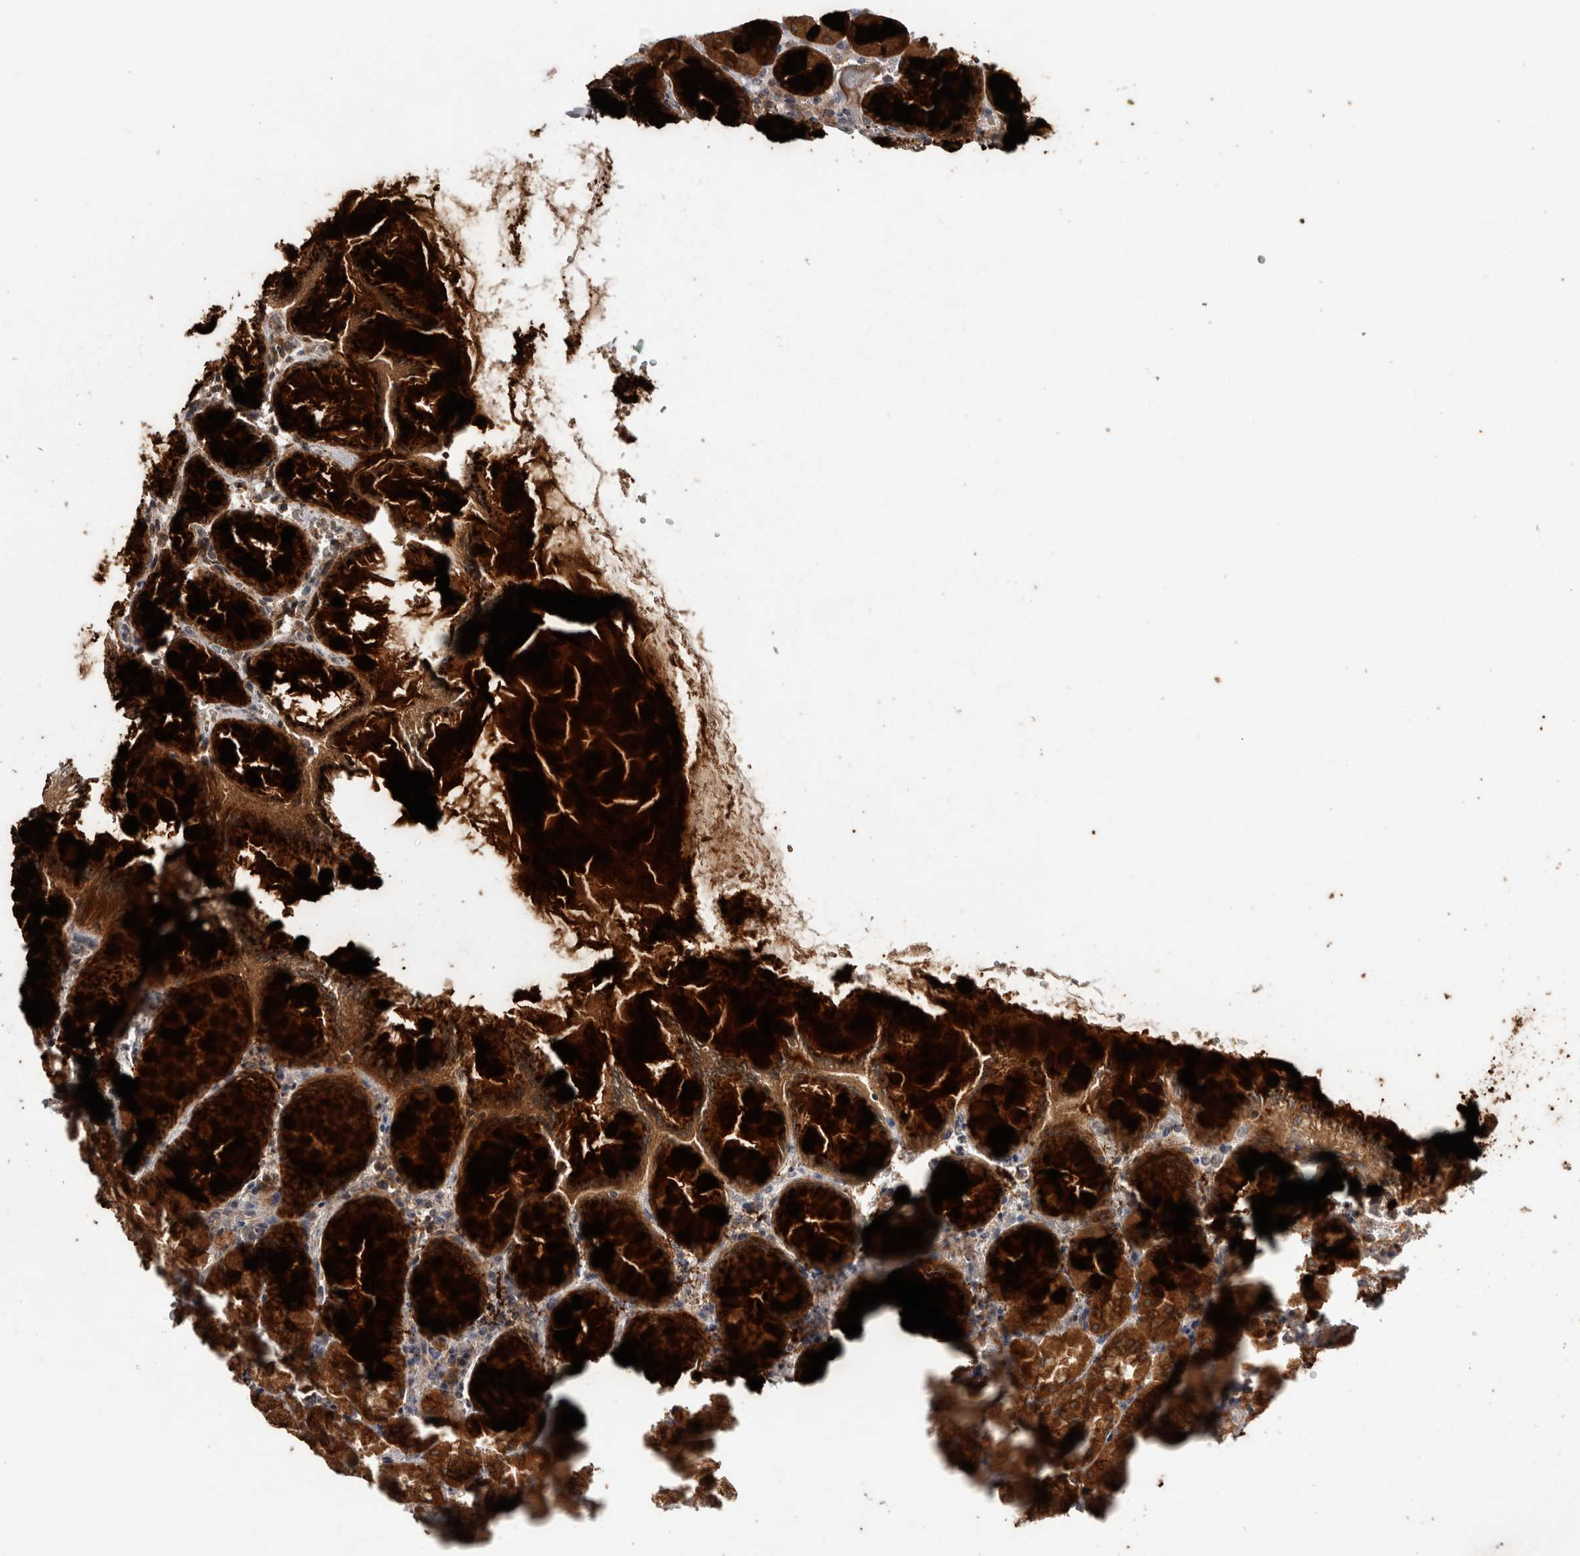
{"staining": {"intensity": "strong", "quantity": ">75%", "location": "cytoplasmic/membranous"}, "tissue": "stomach", "cell_type": "Glandular cells", "image_type": "normal", "snomed": [{"axis": "morphology", "description": "Normal tissue, NOS"}, {"axis": "topography", "description": "Stomach, upper"}], "caption": "Immunohistochemistry (IHC) image of normal stomach: human stomach stained using IHC shows high levels of strong protein expression localized specifically in the cytoplasmic/membranous of glandular cells, appearing as a cytoplasmic/membranous brown color.", "gene": "HMOX2", "patient": {"sex": "female", "age": 56}}